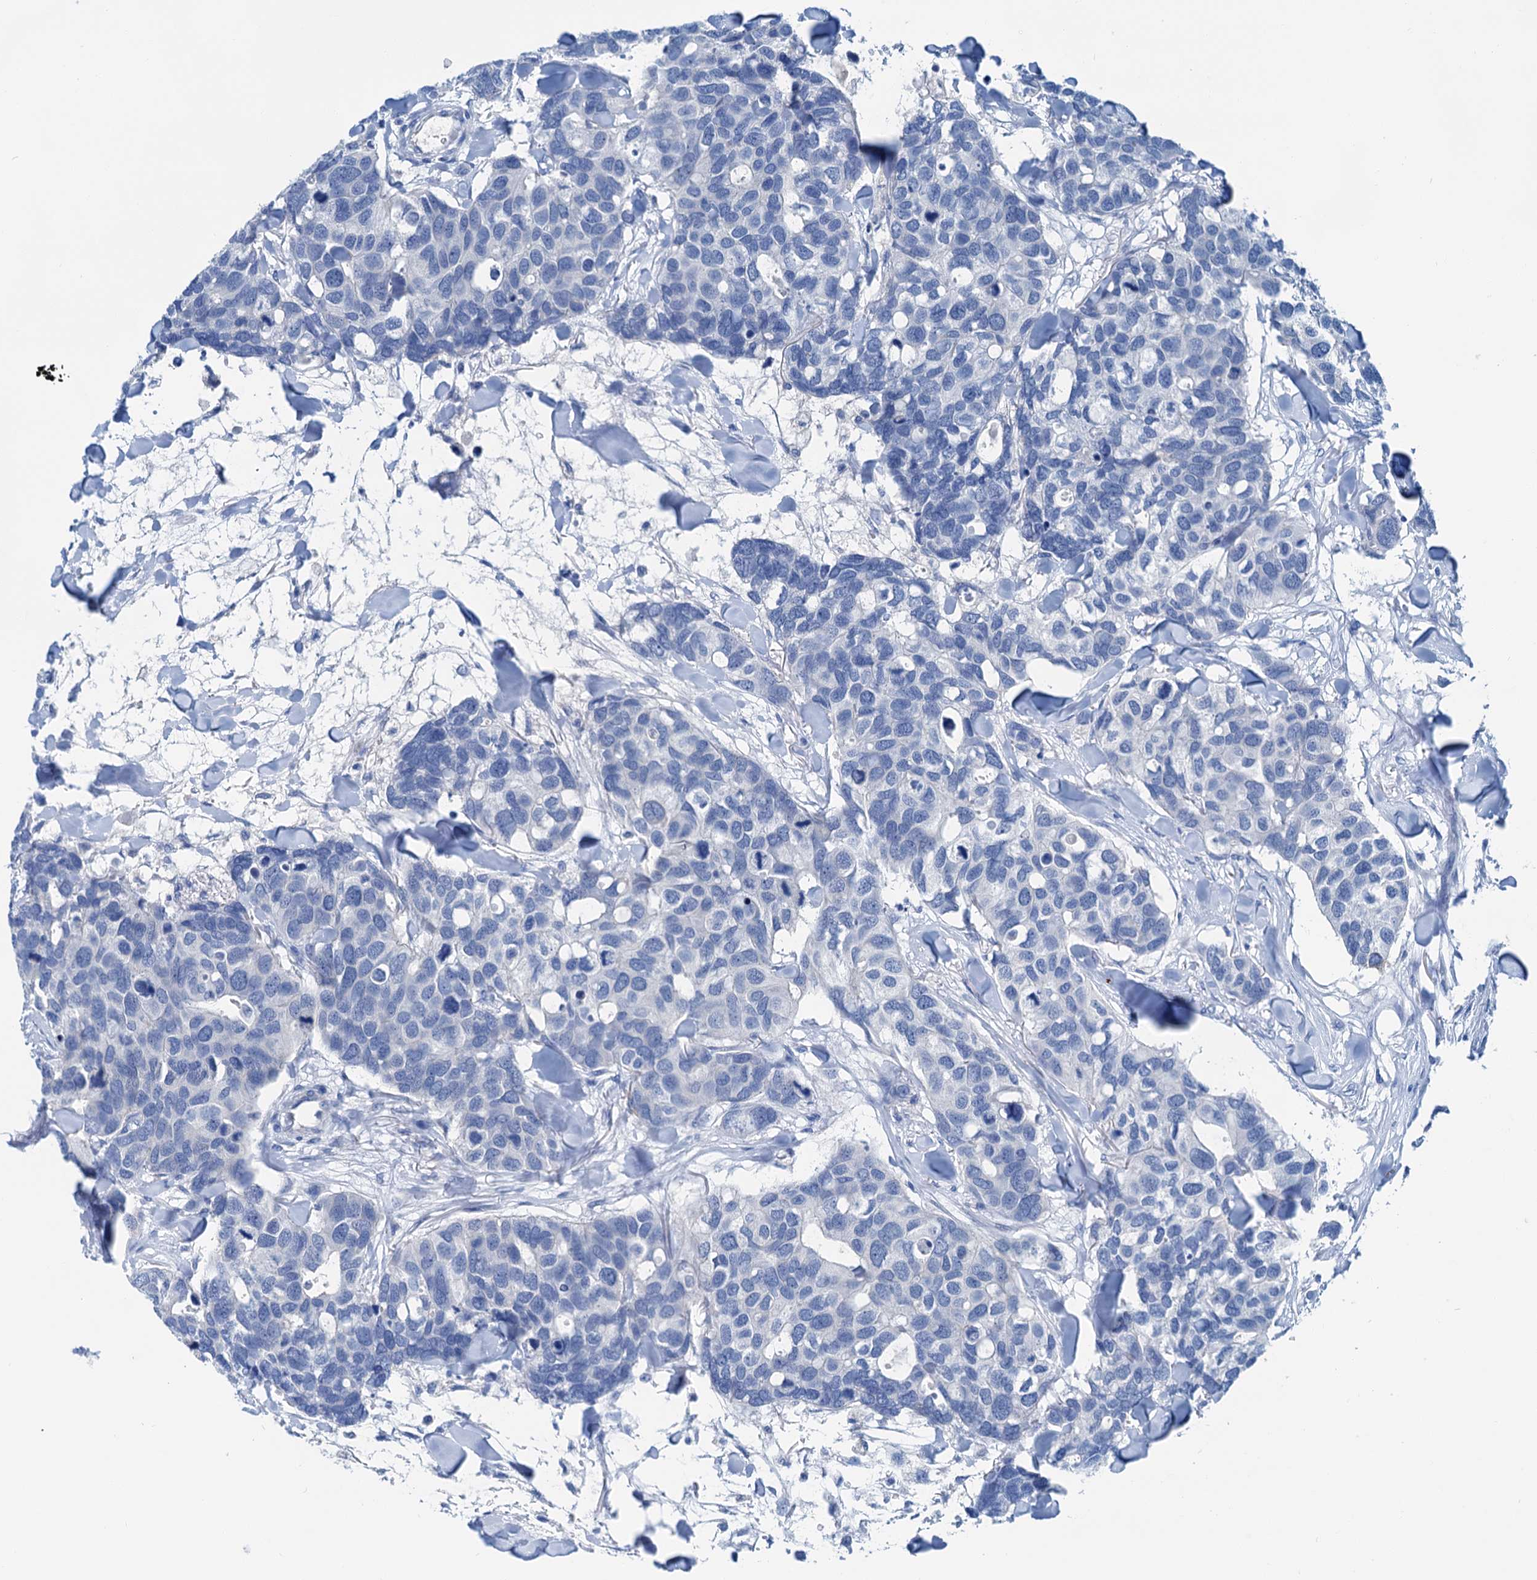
{"staining": {"intensity": "negative", "quantity": "none", "location": "none"}, "tissue": "breast cancer", "cell_type": "Tumor cells", "image_type": "cancer", "snomed": [{"axis": "morphology", "description": "Duct carcinoma"}, {"axis": "topography", "description": "Breast"}], "caption": "Breast cancer (infiltrating ductal carcinoma) was stained to show a protein in brown. There is no significant expression in tumor cells.", "gene": "KNDC1", "patient": {"sex": "female", "age": 83}}